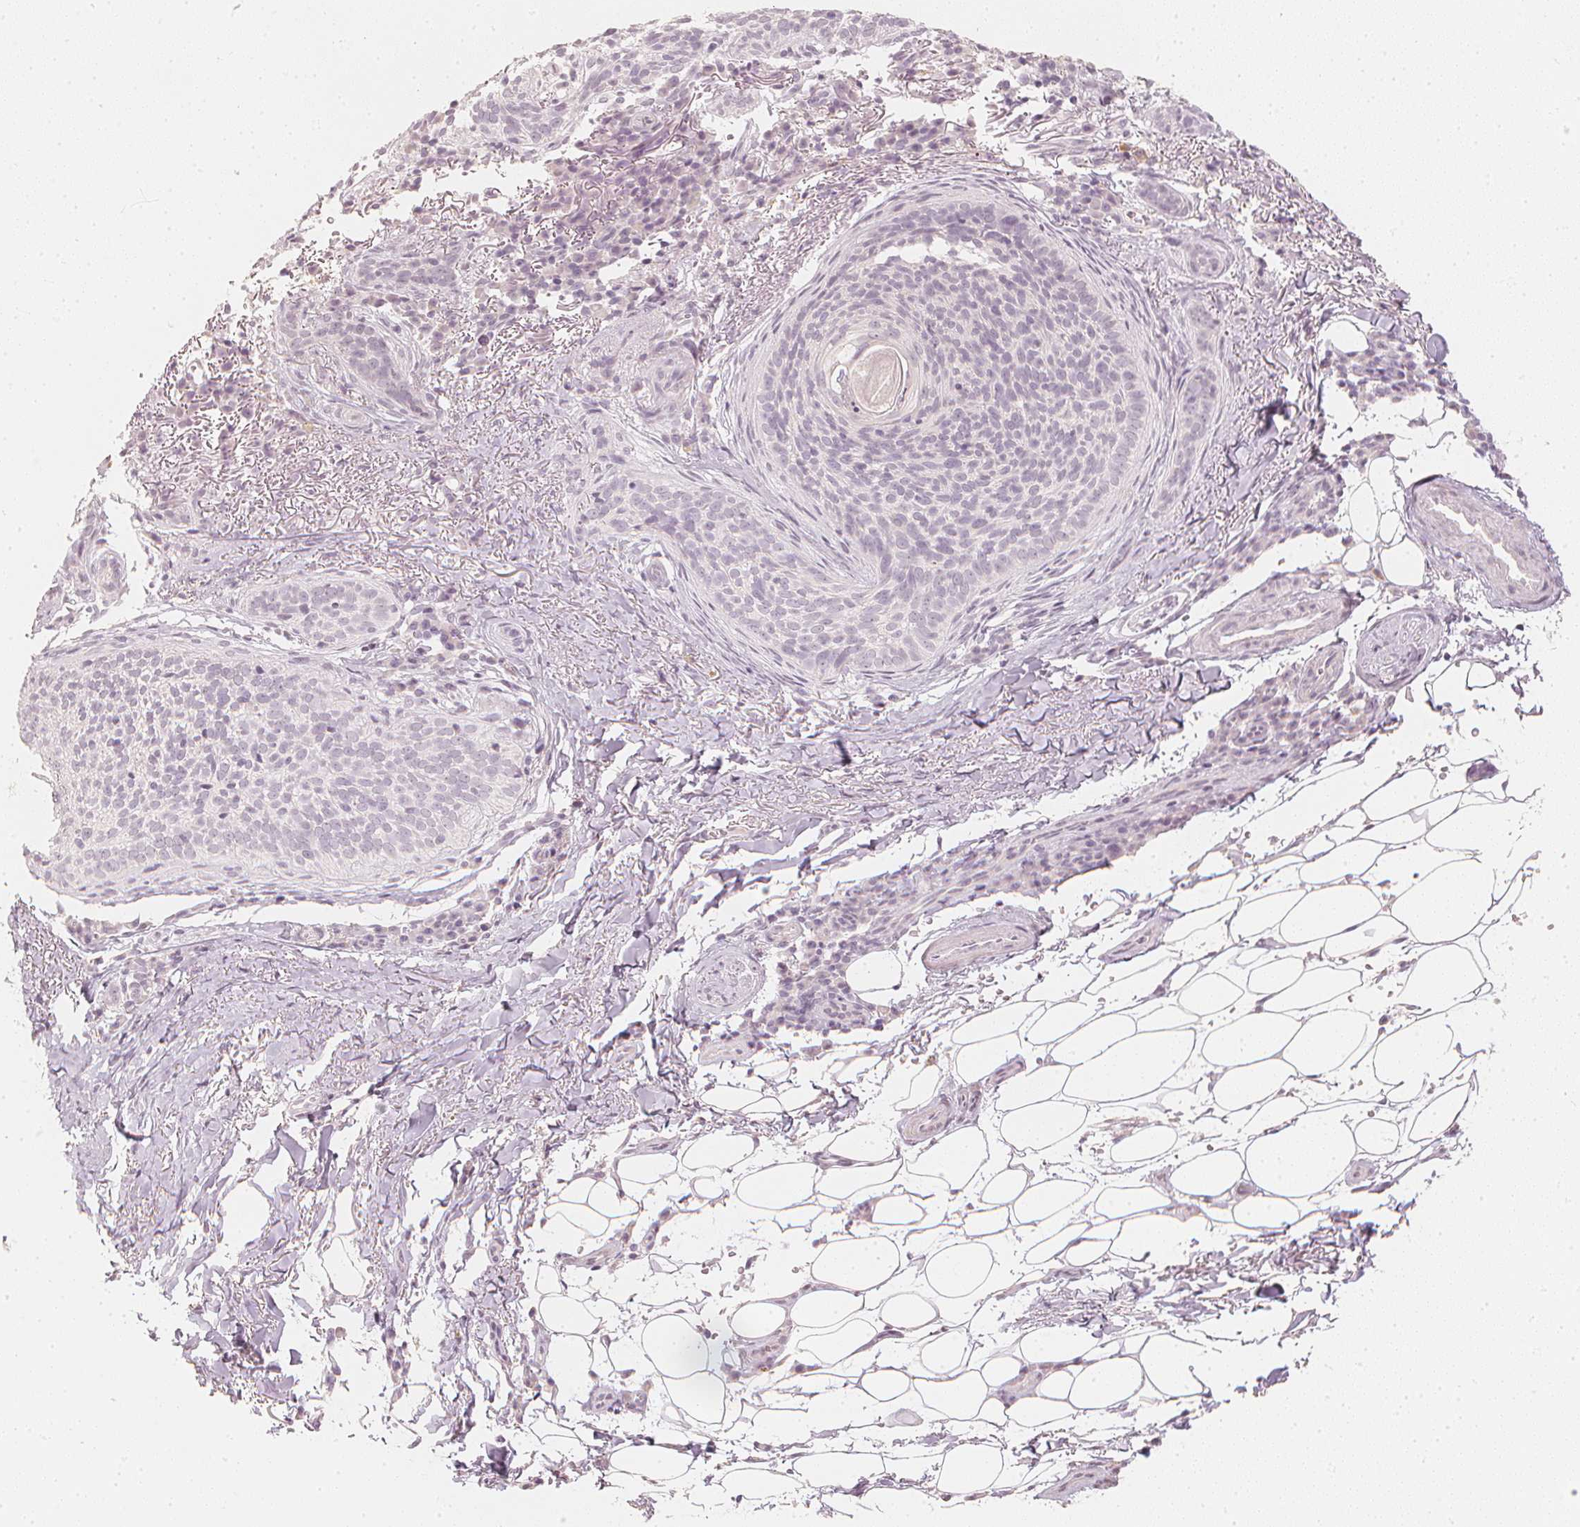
{"staining": {"intensity": "negative", "quantity": "none", "location": "none"}, "tissue": "skin cancer", "cell_type": "Tumor cells", "image_type": "cancer", "snomed": [{"axis": "morphology", "description": "Basal cell carcinoma"}, {"axis": "topography", "description": "Skin"}, {"axis": "topography", "description": "Skin of head"}], "caption": "Tumor cells are negative for protein expression in human skin cancer (basal cell carcinoma).", "gene": "CALB1", "patient": {"sex": "male", "age": 62}}